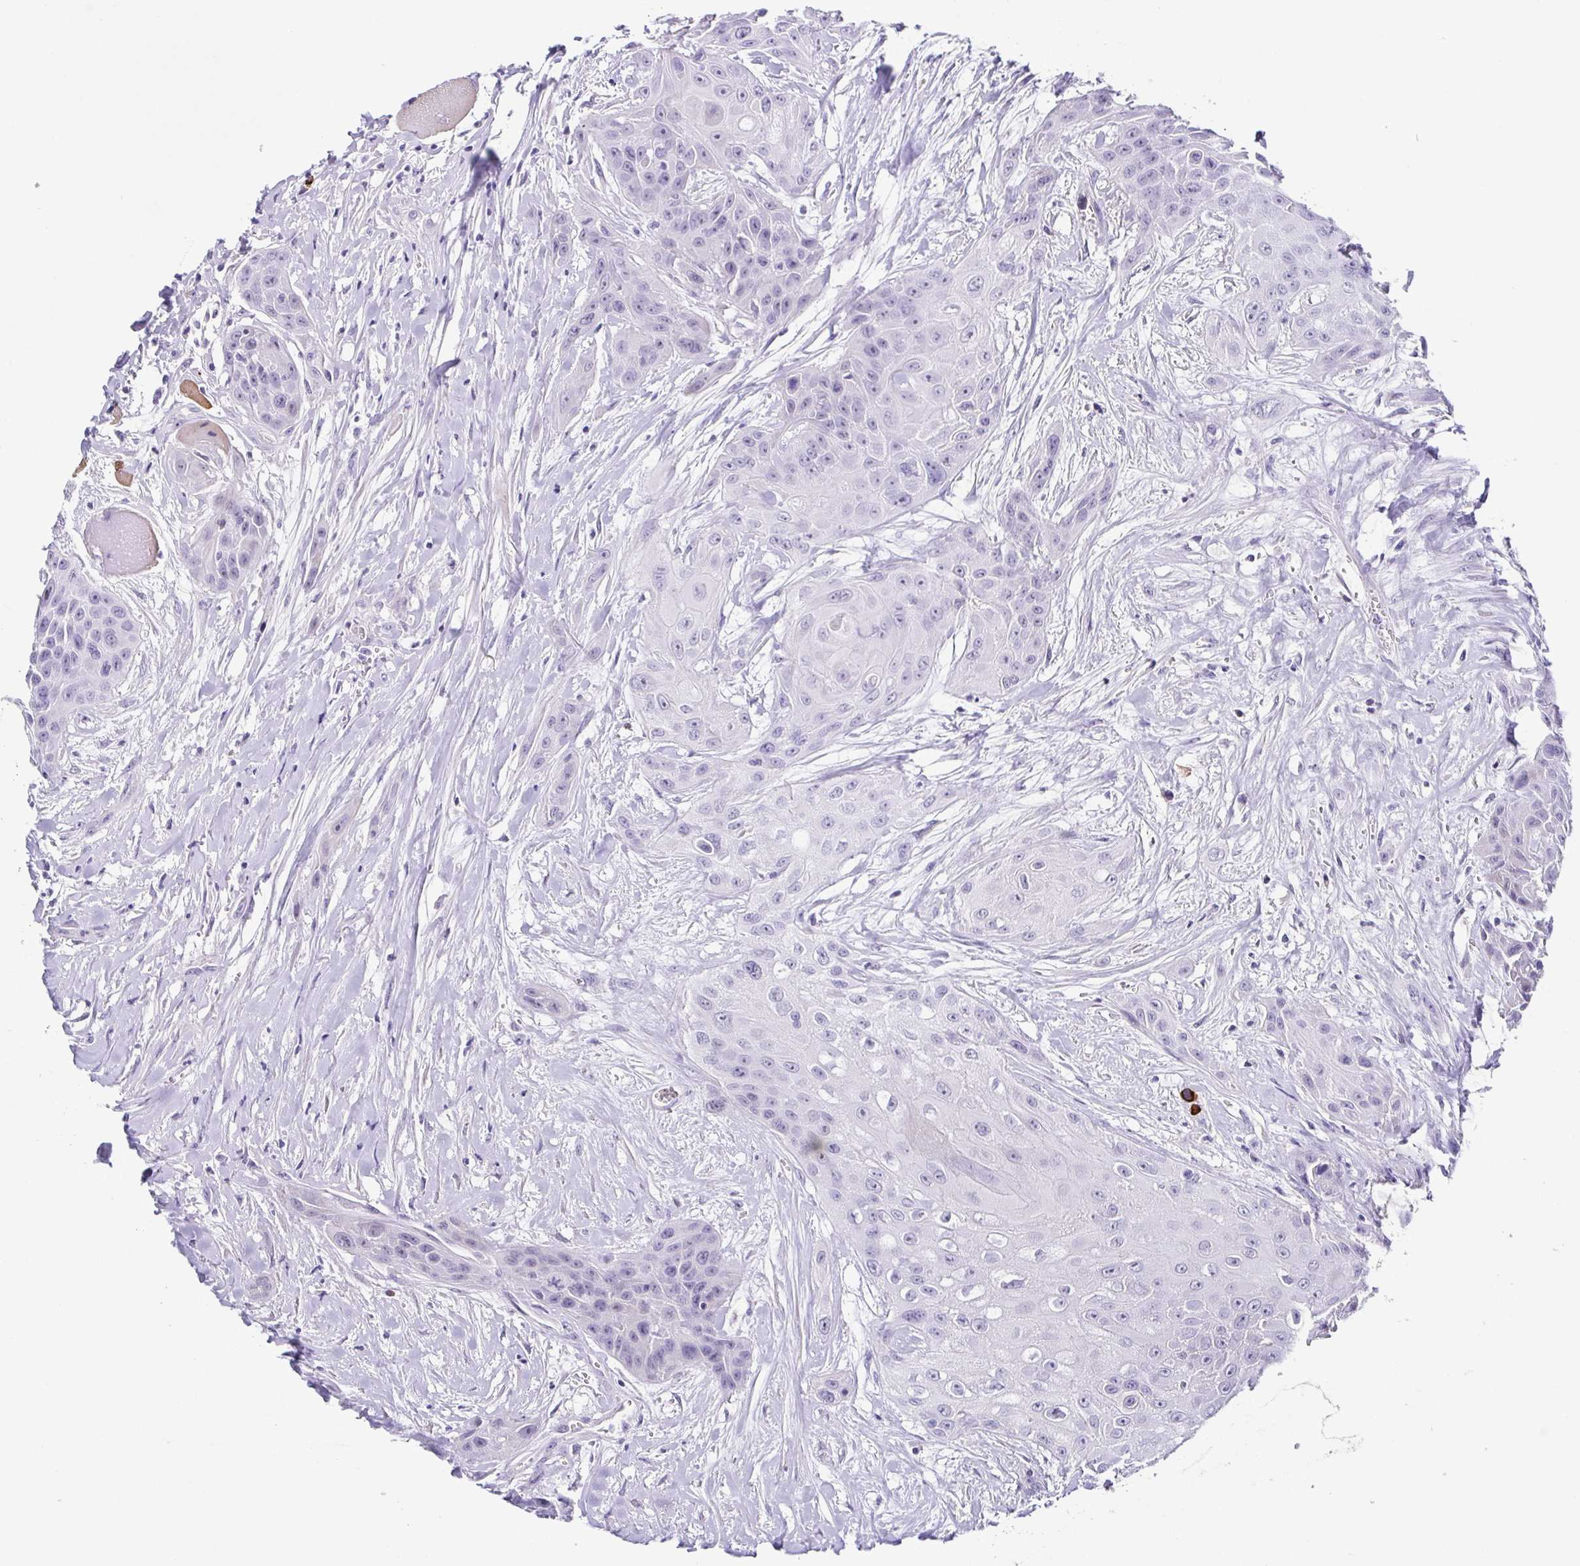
{"staining": {"intensity": "negative", "quantity": "none", "location": "none"}, "tissue": "head and neck cancer", "cell_type": "Tumor cells", "image_type": "cancer", "snomed": [{"axis": "morphology", "description": "Squamous cell carcinoma, NOS"}, {"axis": "topography", "description": "Head-Neck"}], "caption": "This micrograph is of head and neck squamous cell carcinoma stained with immunohistochemistry (IHC) to label a protein in brown with the nuclei are counter-stained blue. There is no expression in tumor cells. (Immunohistochemistry, brightfield microscopy, high magnification).", "gene": "TNNT2", "patient": {"sex": "female", "age": 73}}